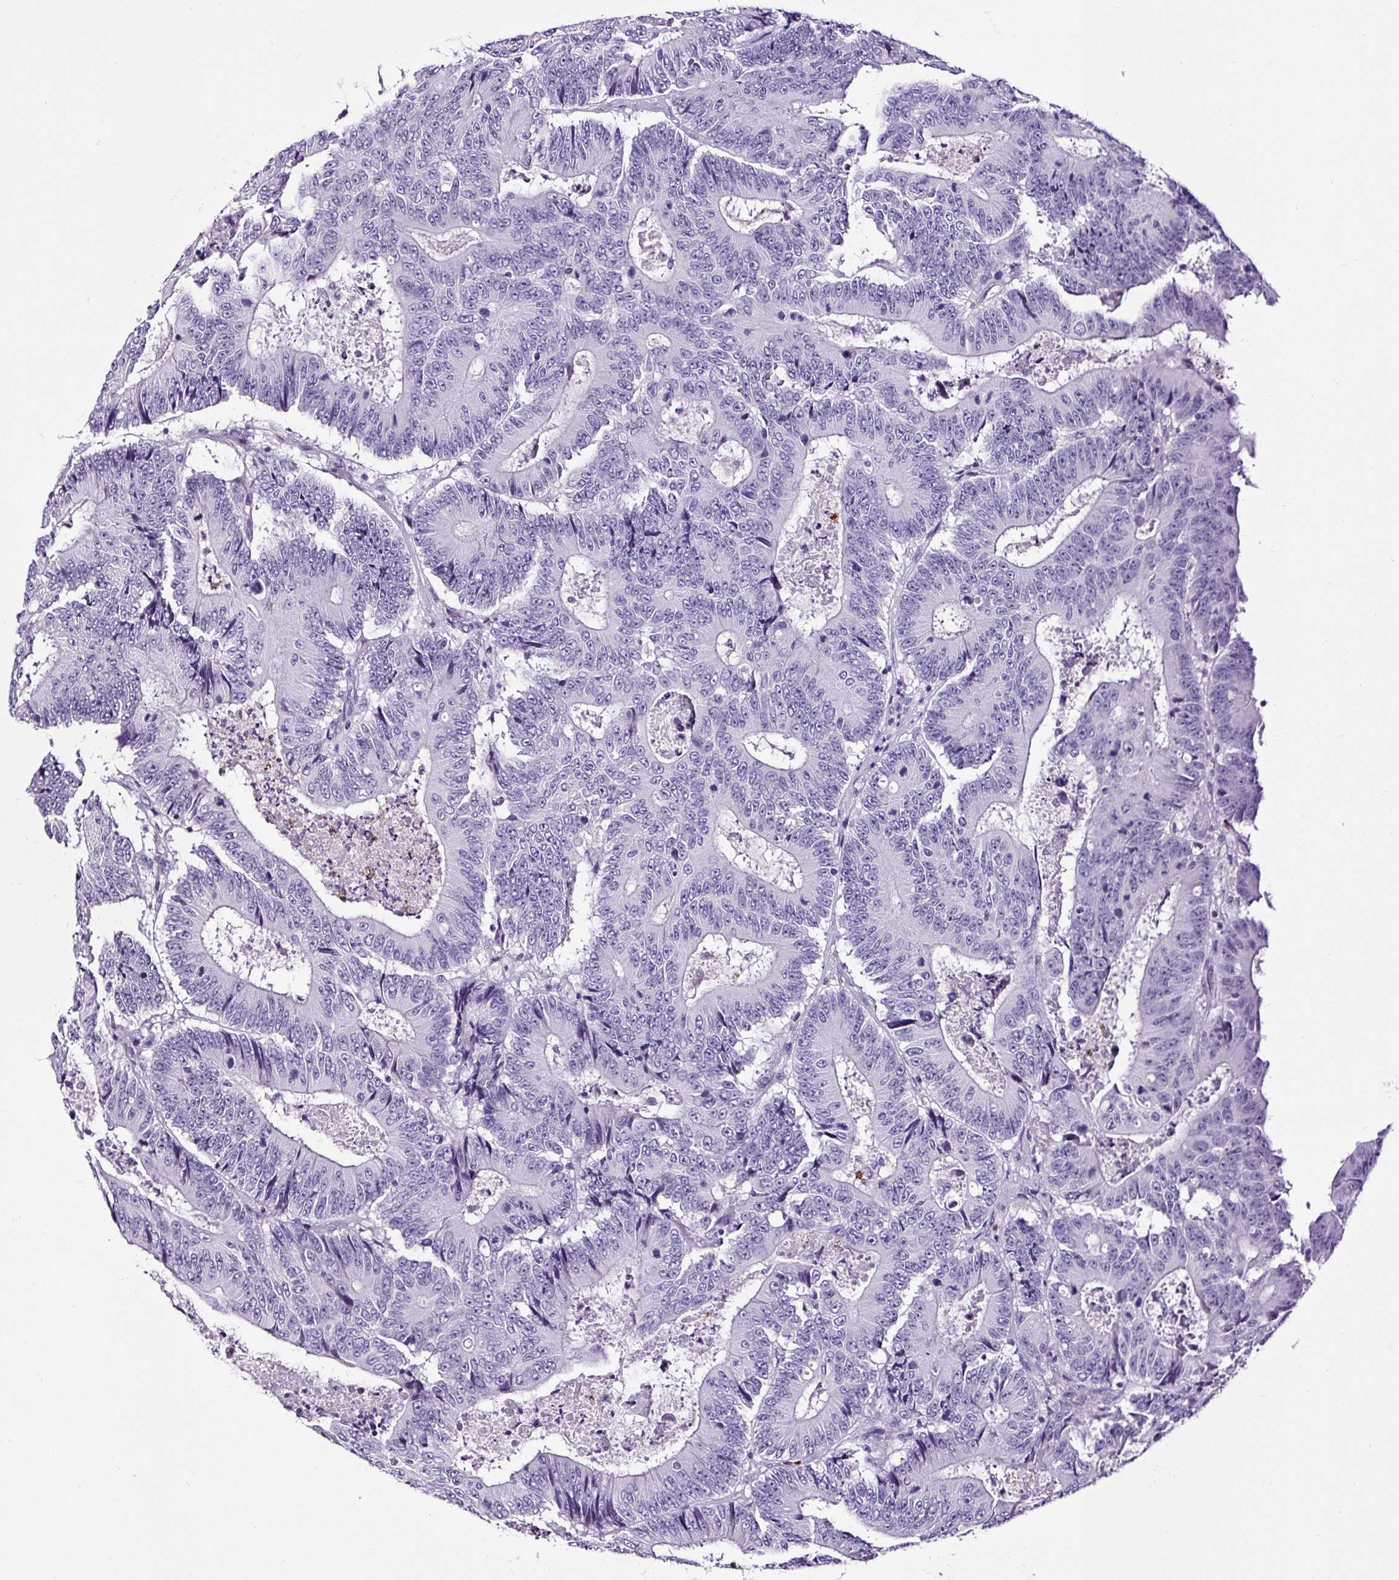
{"staining": {"intensity": "negative", "quantity": "none", "location": "none"}, "tissue": "colorectal cancer", "cell_type": "Tumor cells", "image_type": "cancer", "snomed": [{"axis": "morphology", "description": "Adenocarcinoma, NOS"}, {"axis": "topography", "description": "Colon"}], "caption": "Micrograph shows no significant protein expression in tumor cells of colorectal adenocarcinoma. Nuclei are stained in blue.", "gene": "SLC7A8", "patient": {"sex": "male", "age": 83}}